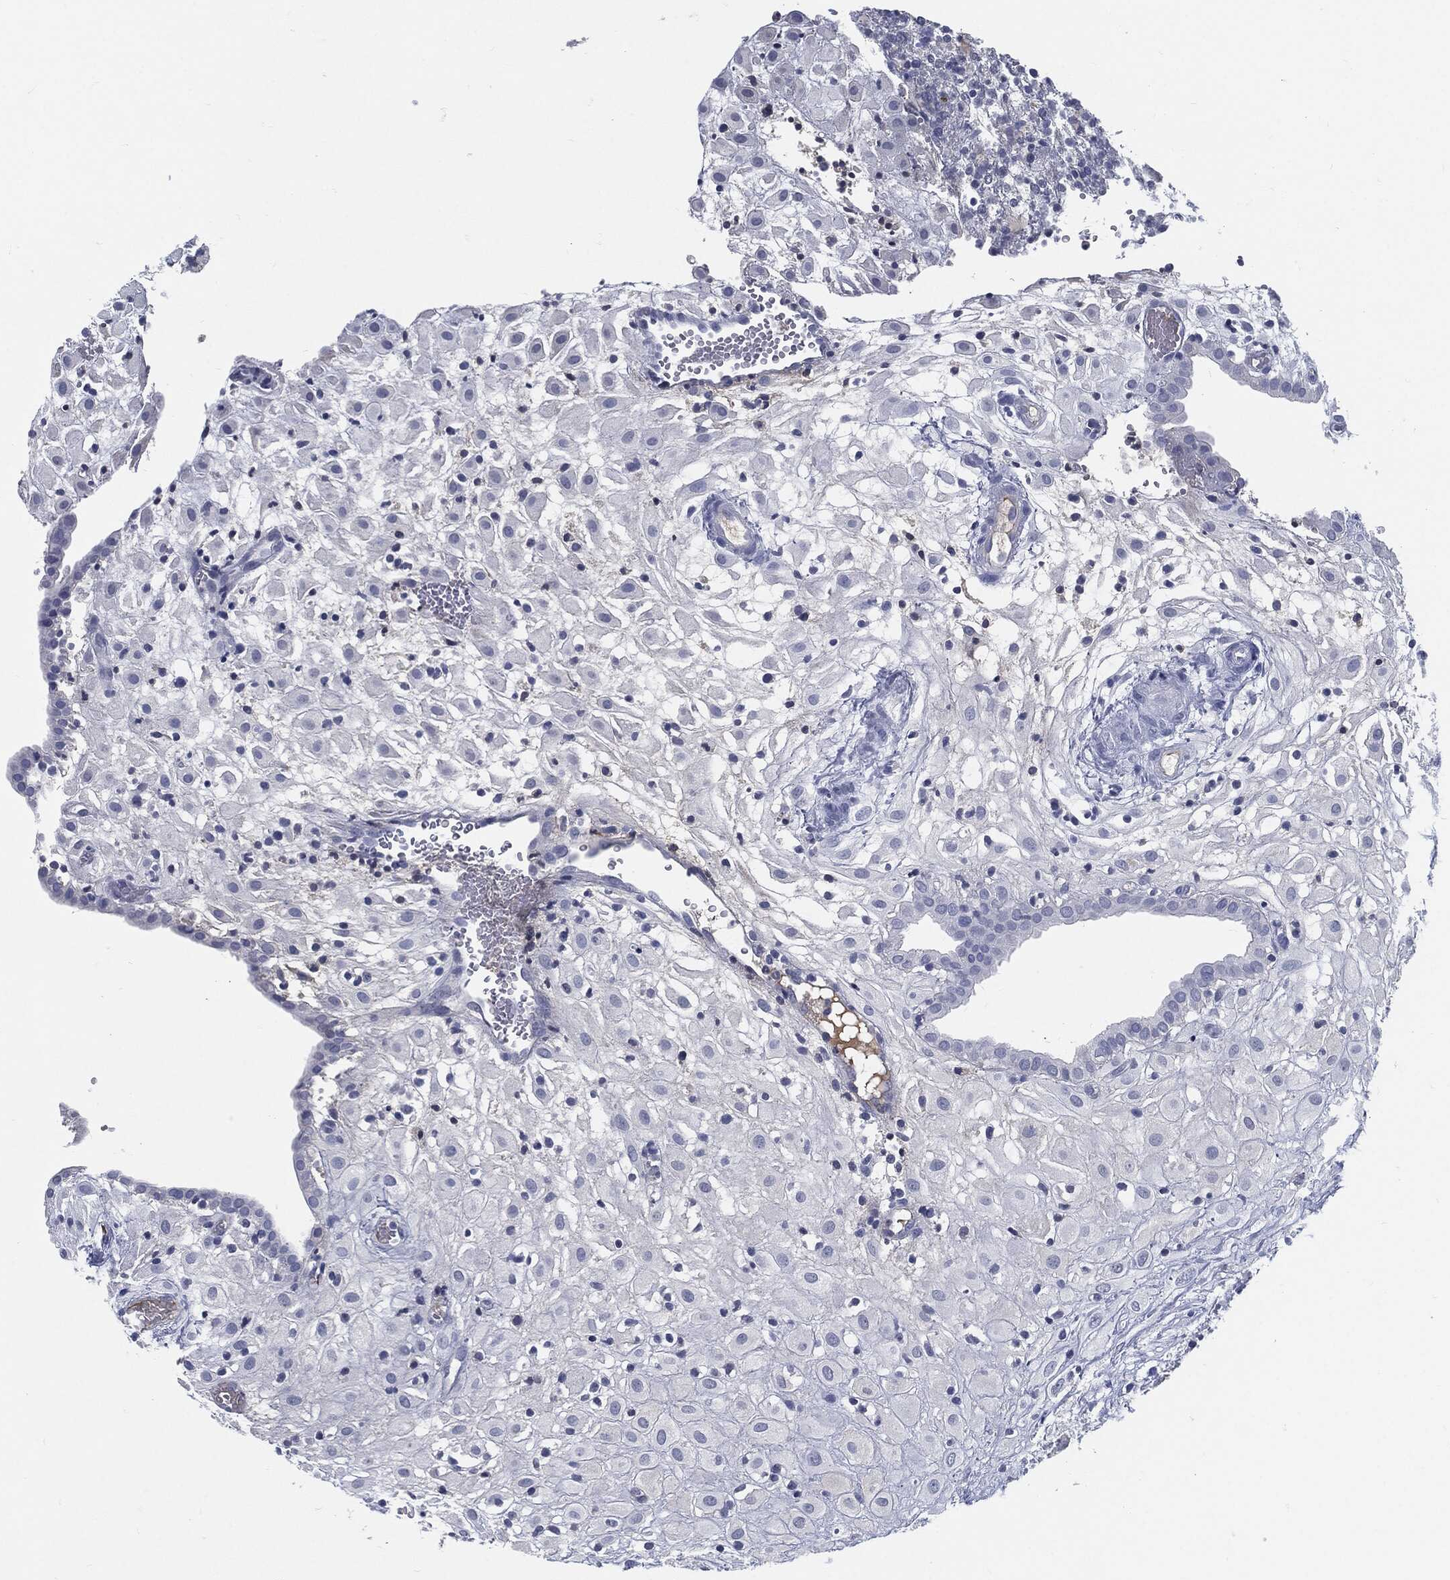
{"staining": {"intensity": "negative", "quantity": "none", "location": "none"}, "tissue": "placenta", "cell_type": "Decidual cells", "image_type": "normal", "snomed": [{"axis": "morphology", "description": "Normal tissue, NOS"}, {"axis": "topography", "description": "Placenta"}], "caption": "Micrograph shows no significant protein expression in decidual cells of benign placenta.", "gene": "MST1", "patient": {"sex": "female", "age": 24}}